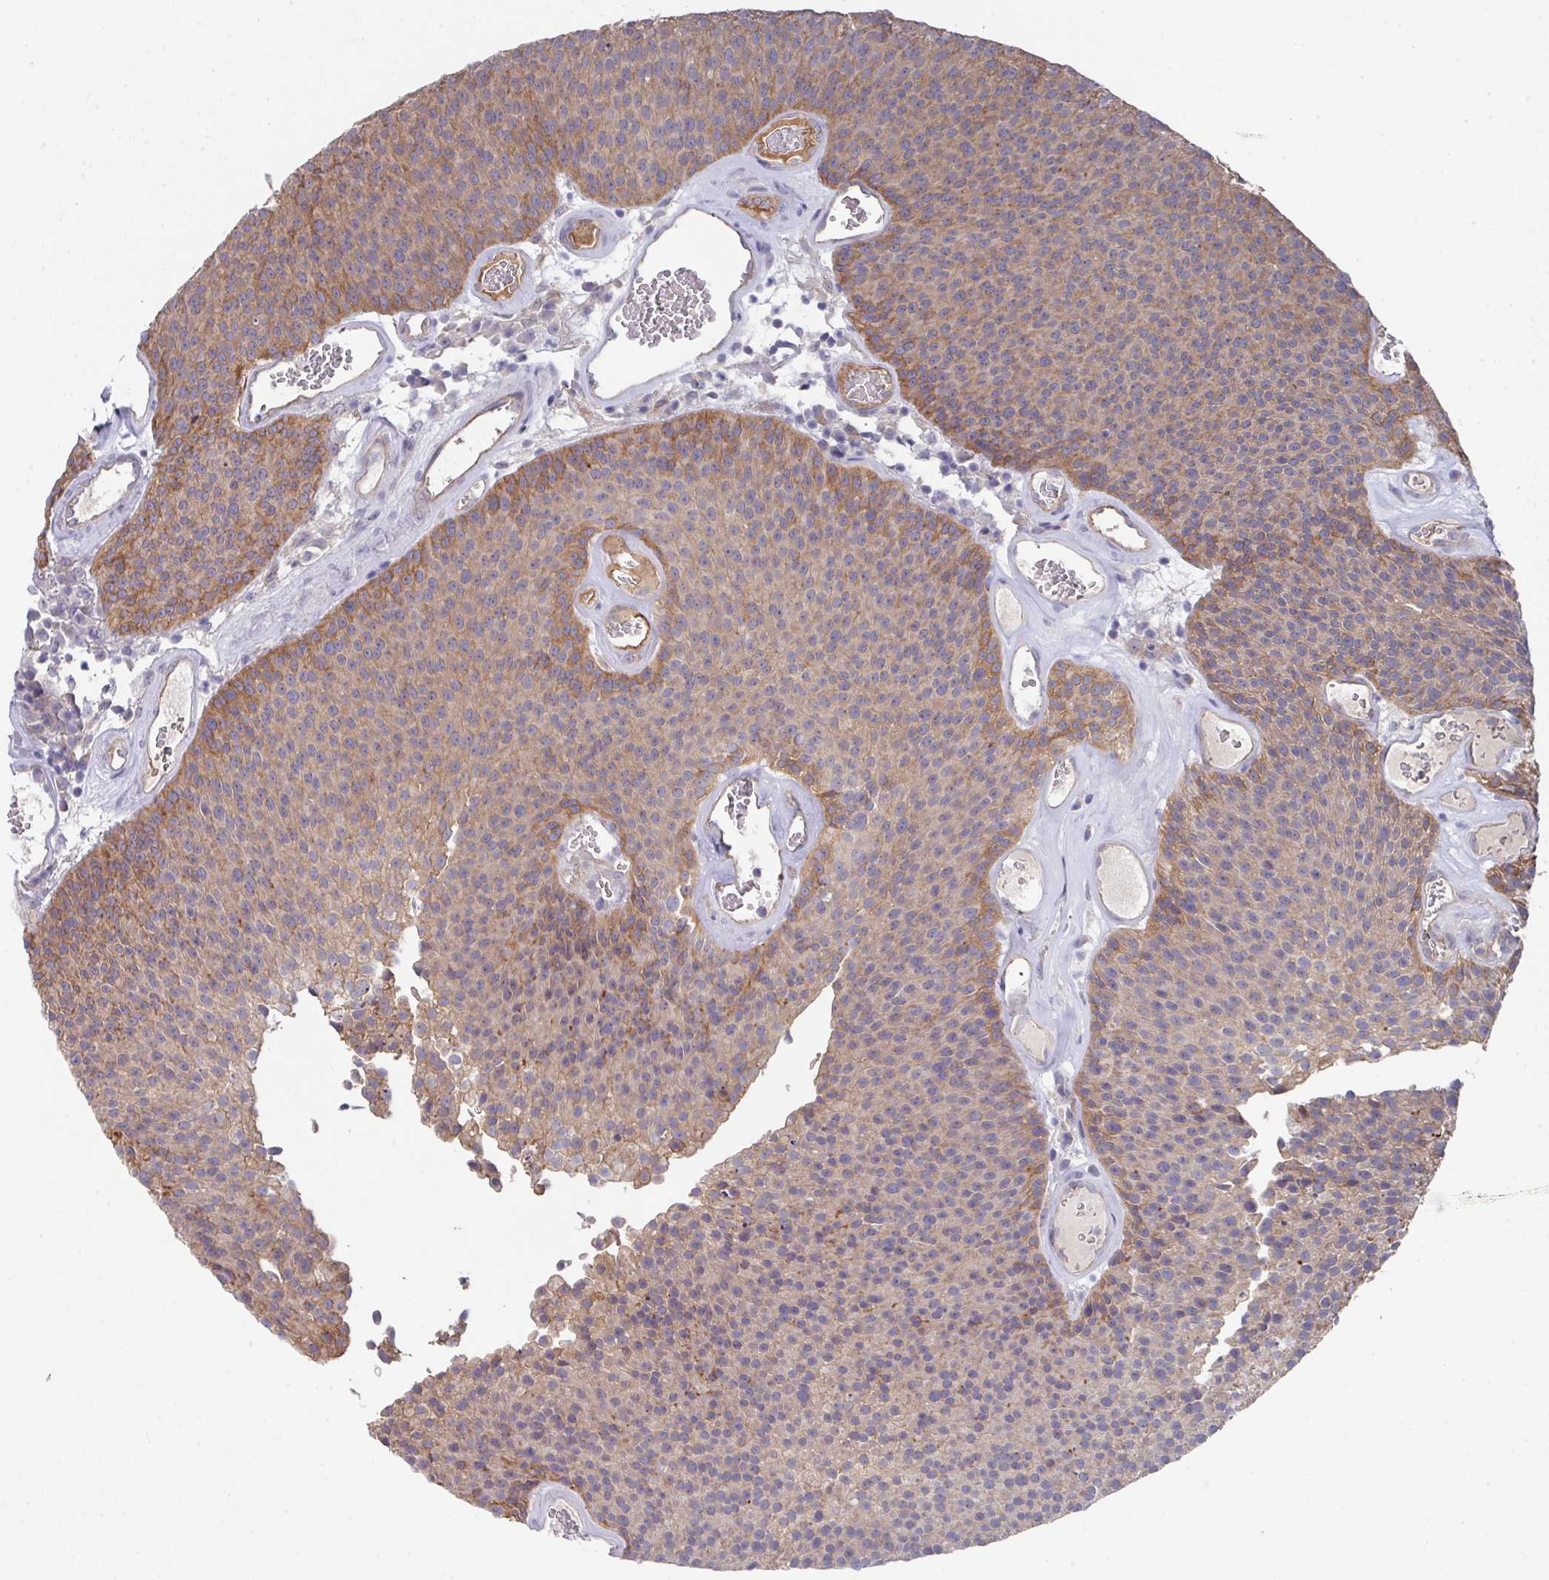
{"staining": {"intensity": "weak", "quantity": "25%-75%", "location": "cytoplasmic/membranous"}, "tissue": "urothelial cancer", "cell_type": "Tumor cells", "image_type": "cancer", "snomed": [{"axis": "morphology", "description": "Urothelial carcinoma, Low grade"}, {"axis": "topography", "description": "Urinary bladder"}], "caption": "Brown immunohistochemical staining in human low-grade urothelial carcinoma reveals weak cytoplasmic/membranous positivity in approximately 25%-75% of tumor cells.", "gene": "PRR5", "patient": {"sex": "female", "age": 79}}